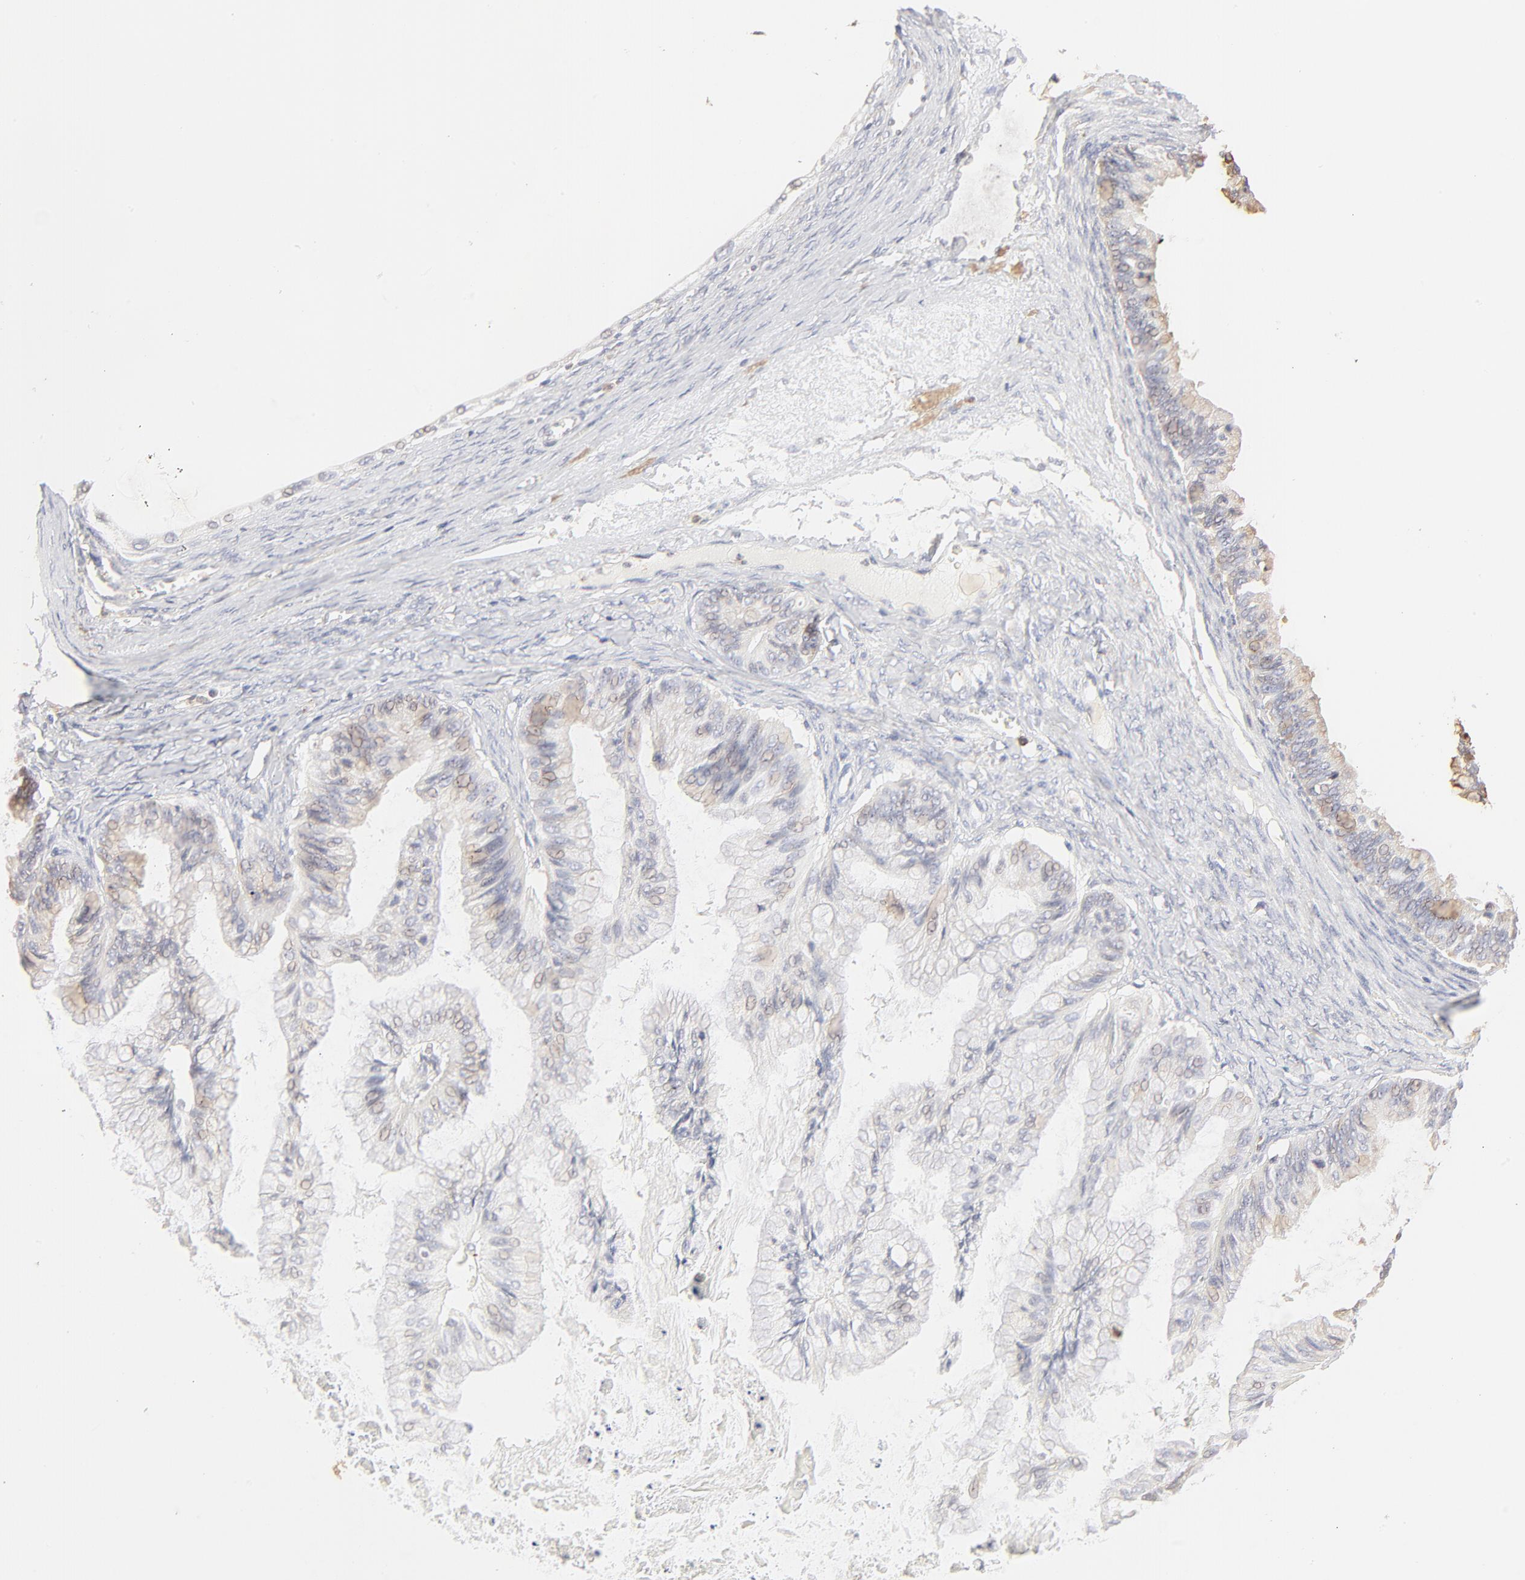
{"staining": {"intensity": "weak", "quantity": "<25%", "location": "cytoplasmic/membranous"}, "tissue": "ovarian cancer", "cell_type": "Tumor cells", "image_type": "cancer", "snomed": [{"axis": "morphology", "description": "Cystadenocarcinoma, mucinous, NOS"}, {"axis": "topography", "description": "Ovary"}], "caption": "DAB (3,3'-diaminobenzidine) immunohistochemical staining of human ovarian cancer (mucinous cystadenocarcinoma) displays no significant staining in tumor cells.", "gene": "RPS20", "patient": {"sex": "female", "age": 57}}